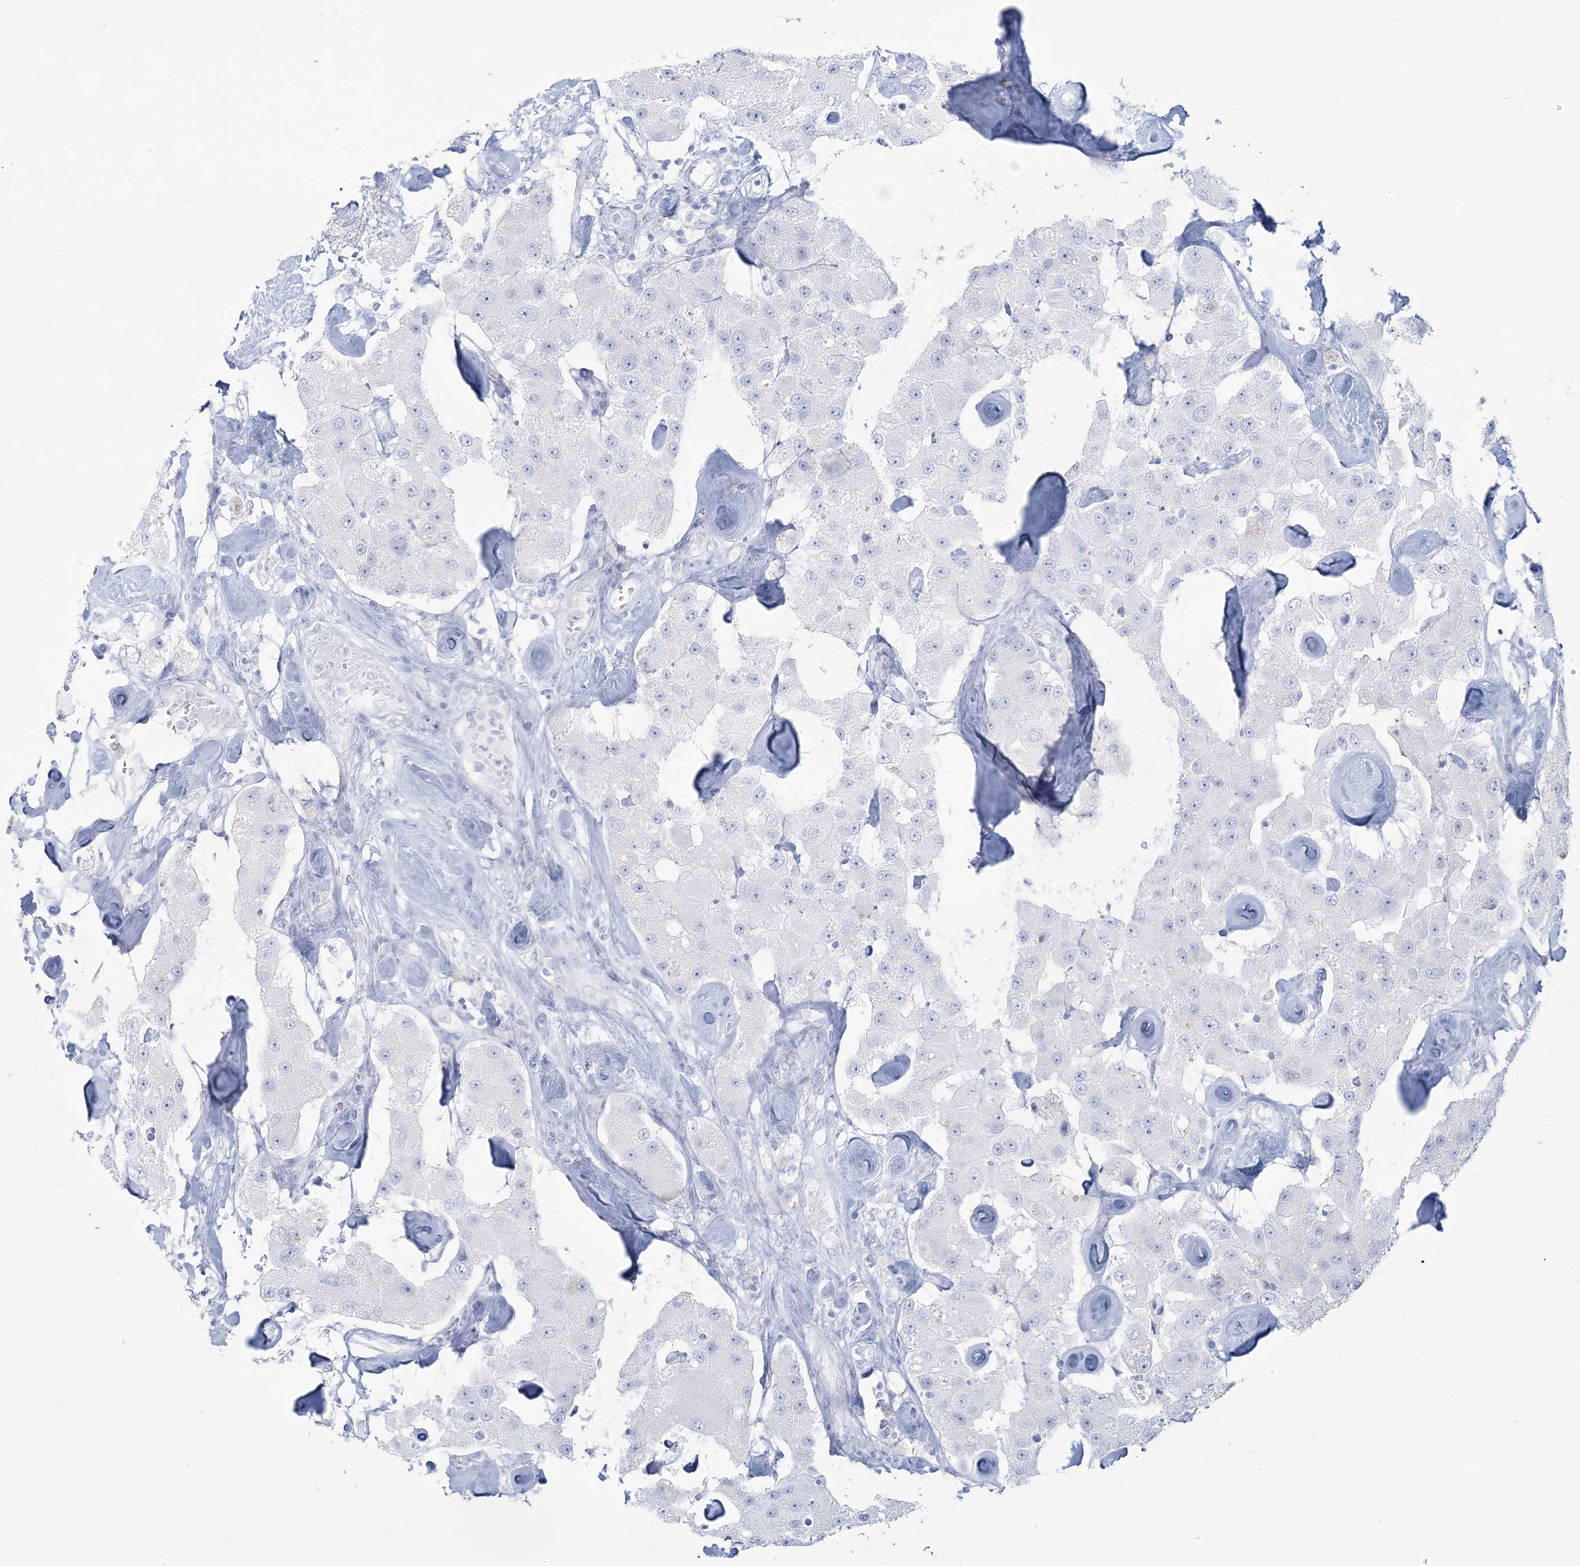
{"staining": {"intensity": "negative", "quantity": "none", "location": "none"}, "tissue": "carcinoid", "cell_type": "Tumor cells", "image_type": "cancer", "snomed": [{"axis": "morphology", "description": "Carcinoid, malignant, NOS"}, {"axis": "topography", "description": "Pancreas"}], "caption": "An IHC micrograph of carcinoid (malignant) is shown. There is no staining in tumor cells of carcinoid (malignant). (Immunohistochemistry (ihc), brightfield microscopy, high magnification).", "gene": "ADGB", "patient": {"sex": "male", "age": 41}}